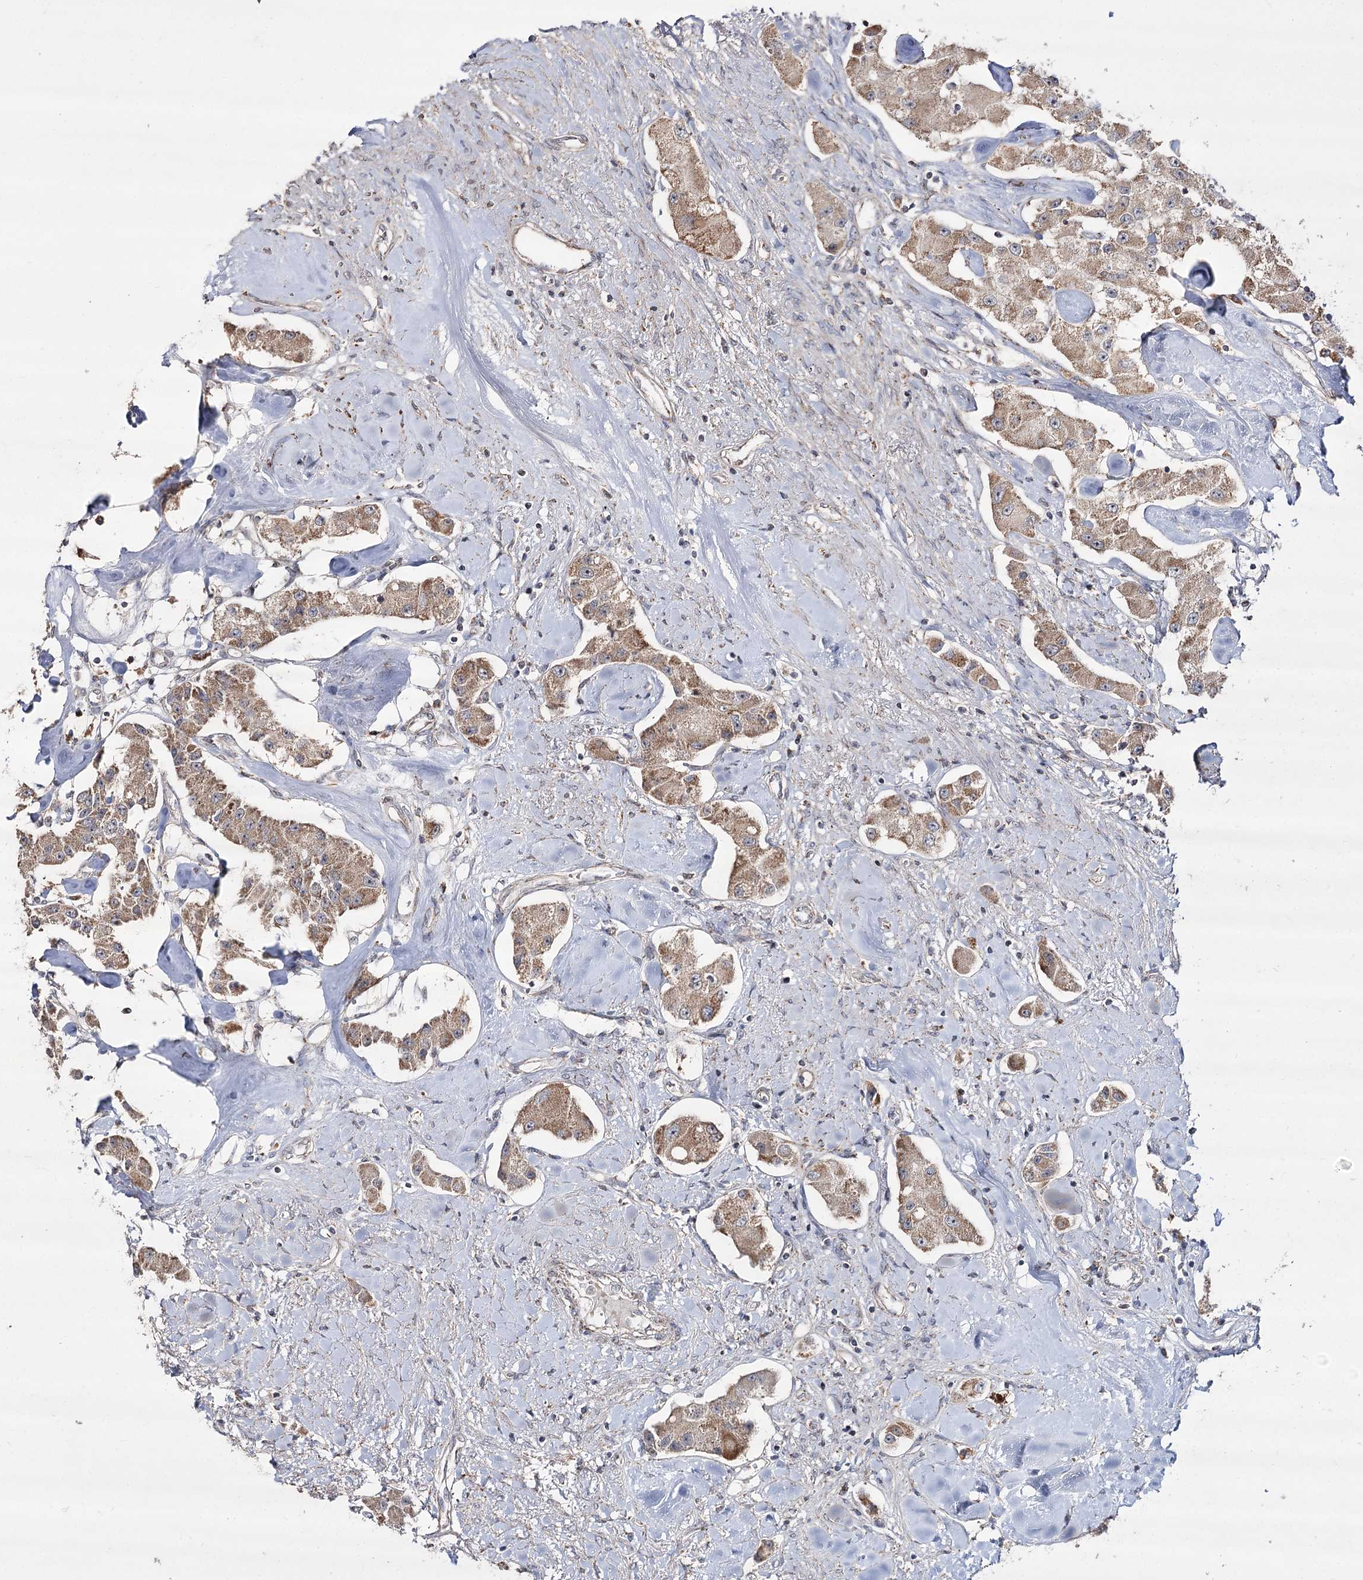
{"staining": {"intensity": "moderate", "quantity": ">75%", "location": "cytoplasmic/membranous"}, "tissue": "carcinoid", "cell_type": "Tumor cells", "image_type": "cancer", "snomed": [{"axis": "morphology", "description": "Carcinoid, malignant, NOS"}, {"axis": "topography", "description": "Pancreas"}], "caption": "Carcinoid tissue reveals moderate cytoplasmic/membranous expression in approximately >75% of tumor cells, visualized by immunohistochemistry.", "gene": "NADK2", "patient": {"sex": "male", "age": 41}}